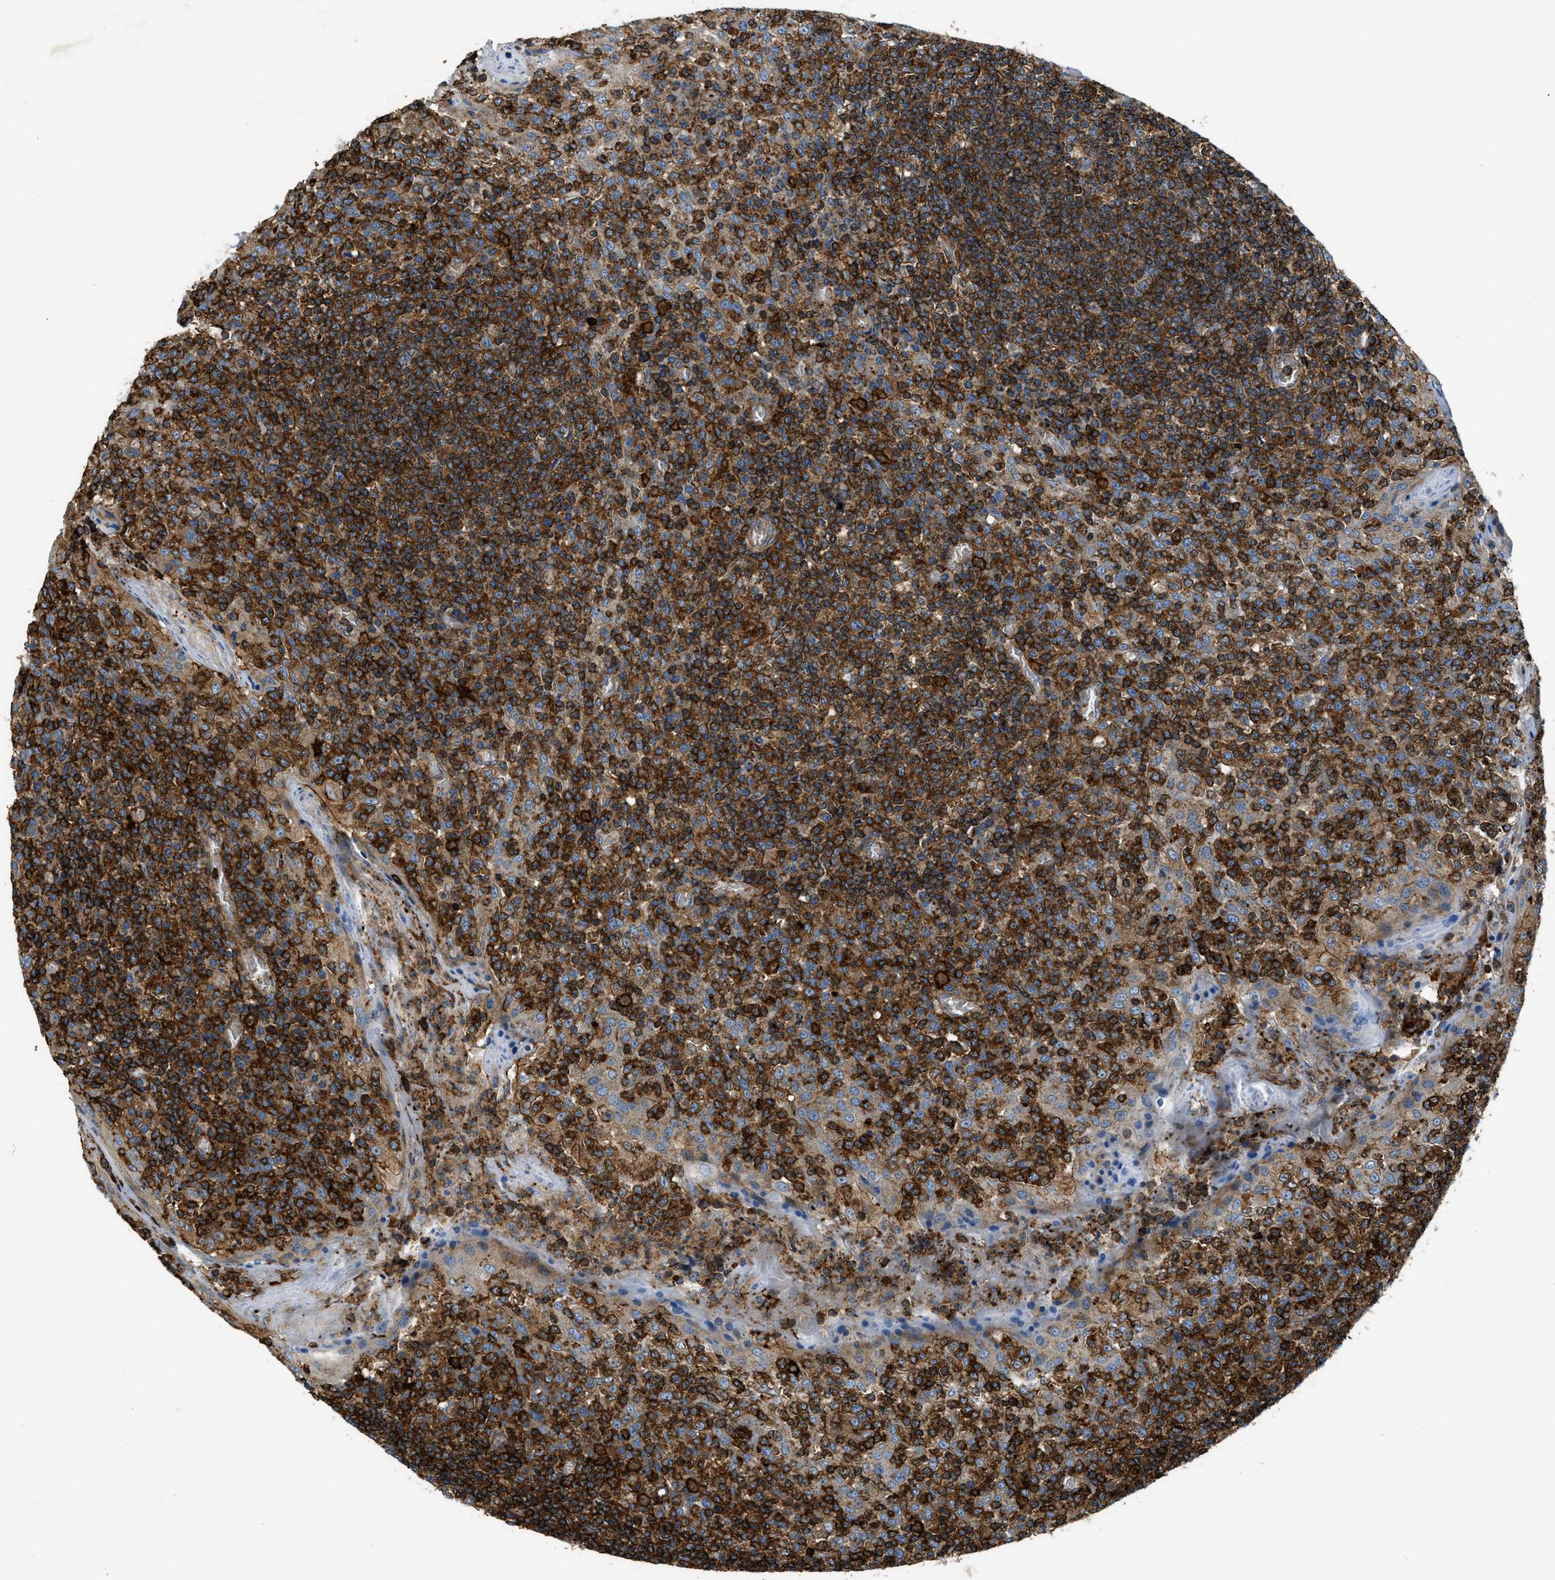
{"staining": {"intensity": "strong", "quantity": "25%-75%", "location": "cytoplasmic/membranous"}, "tissue": "tonsil", "cell_type": "Germinal center cells", "image_type": "normal", "snomed": [{"axis": "morphology", "description": "Normal tissue, NOS"}, {"axis": "topography", "description": "Tonsil"}], "caption": "Strong cytoplasmic/membranous expression for a protein is present in approximately 25%-75% of germinal center cells of normal tonsil using IHC.", "gene": "DHODH", "patient": {"sex": "female", "age": 19}}